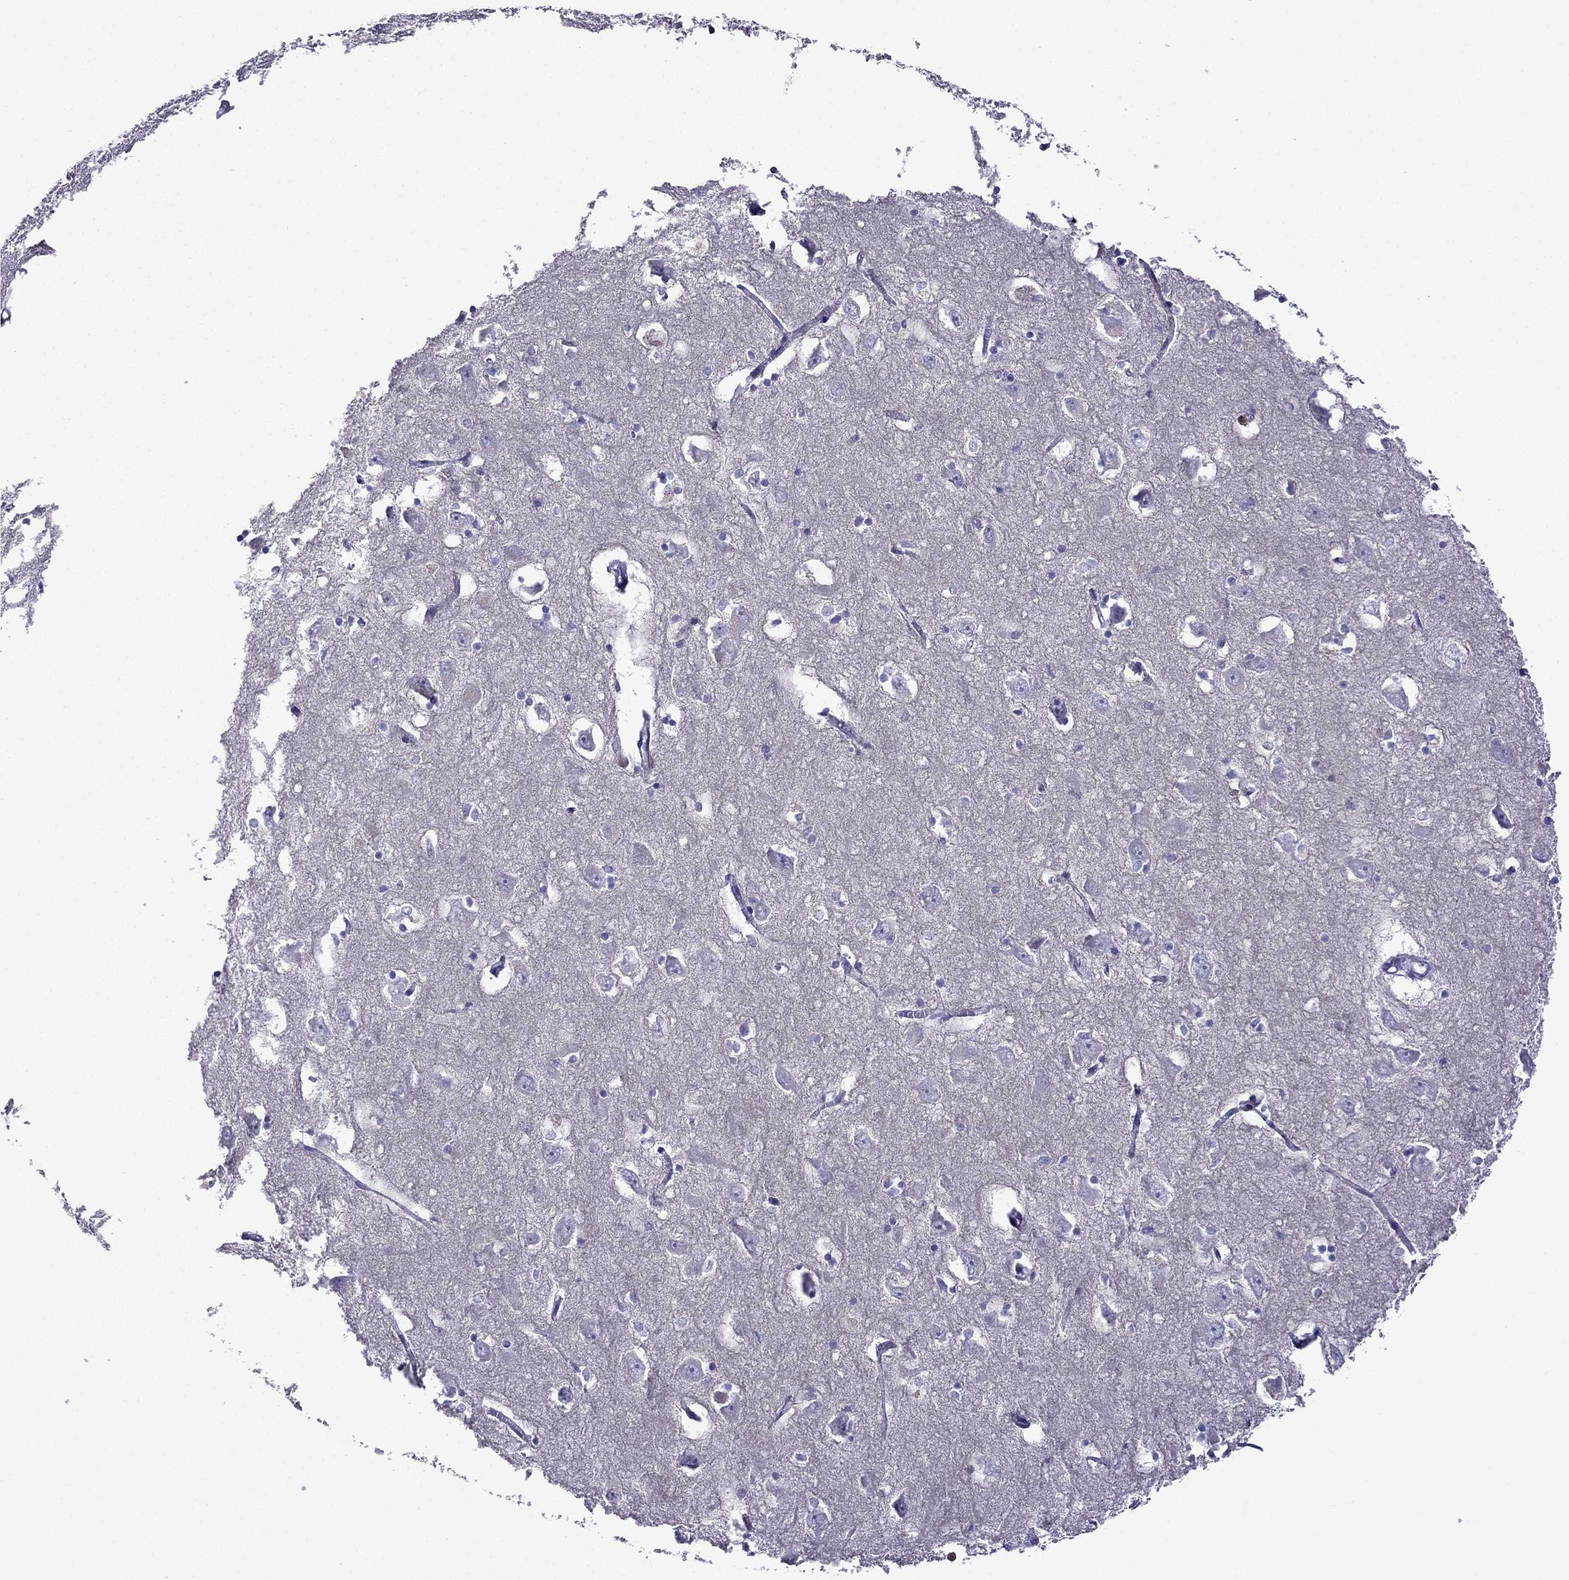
{"staining": {"intensity": "negative", "quantity": "none", "location": "none"}, "tissue": "hippocampus", "cell_type": "Glial cells", "image_type": "normal", "snomed": [{"axis": "morphology", "description": "Normal tissue, NOS"}, {"axis": "topography", "description": "Lateral ventricle wall"}, {"axis": "topography", "description": "Hippocampus"}], "caption": "Immunohistochemistry (IHC) micrograph of unremarkable hippocampus: hippocampus stained with DAB displays no significant protein positivity in glial cells. (Brightfield microscopy of DAB immunohistochemistry at high magnification).", "gene": "PATE1", "patient": {"sex": "female", "age": 63}}